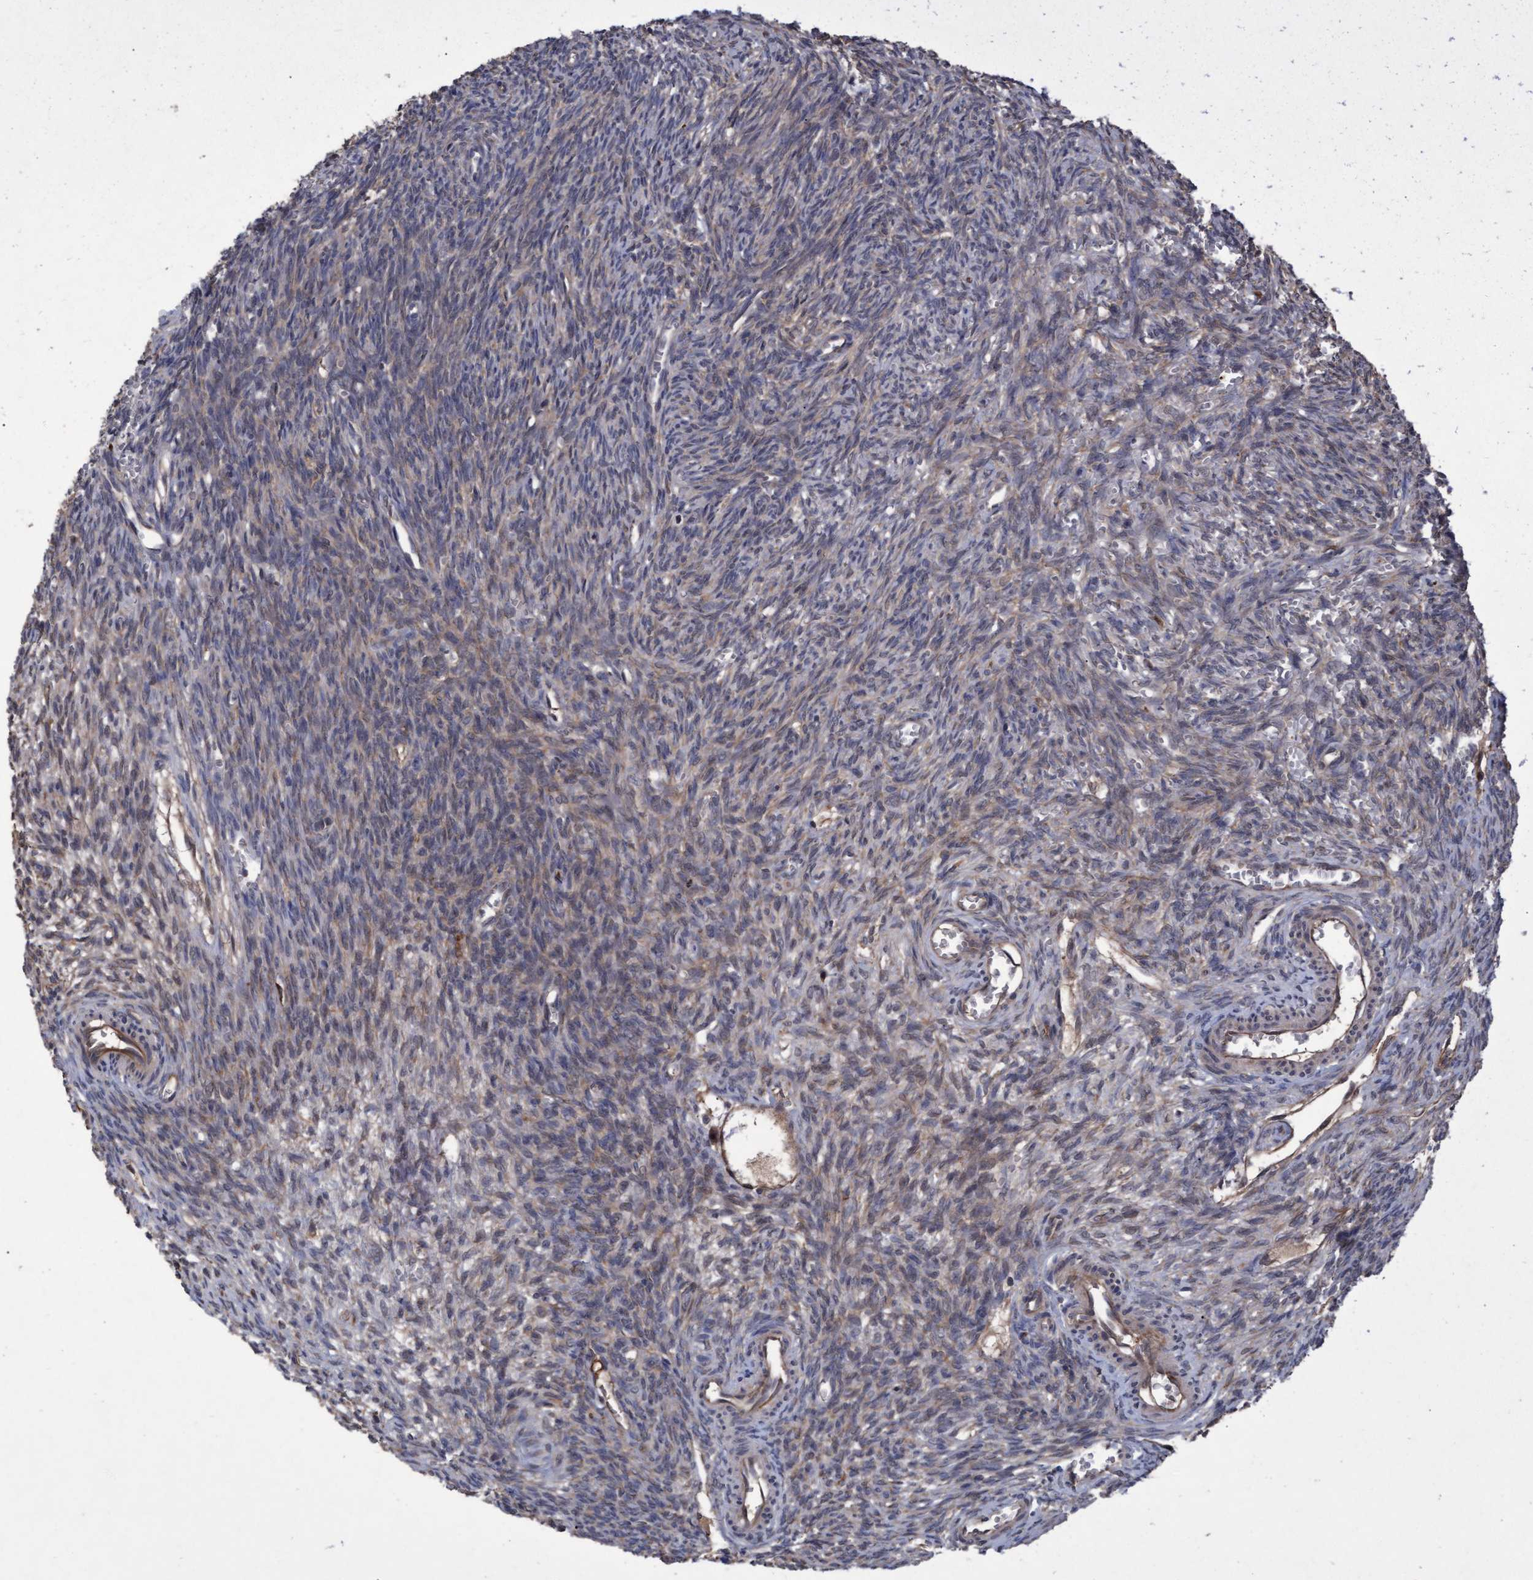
{"staining": {"intensity": "moderate", "quantity": "25%-75%", "location": "cytoplasmic/membranous"}, "tissue": "ovary", "cell_type": "Ovarian stroma cells", "image_type": "normal", "snomed": [{"axis": "morphology", "description": "Normal tissue, NOS"}, {"axis": "topography", "description": "Ovary"}], "caption": "This photomicrograph reveals immunohistochemistry (IHC) staining of normal ovary, with medium moderate cytoplasmic/membranous positivity in approximately 25%-75% of ovarian stroma cells.", "gene": "PSMB6", "patient": {"sex": "female", "age": 27}}